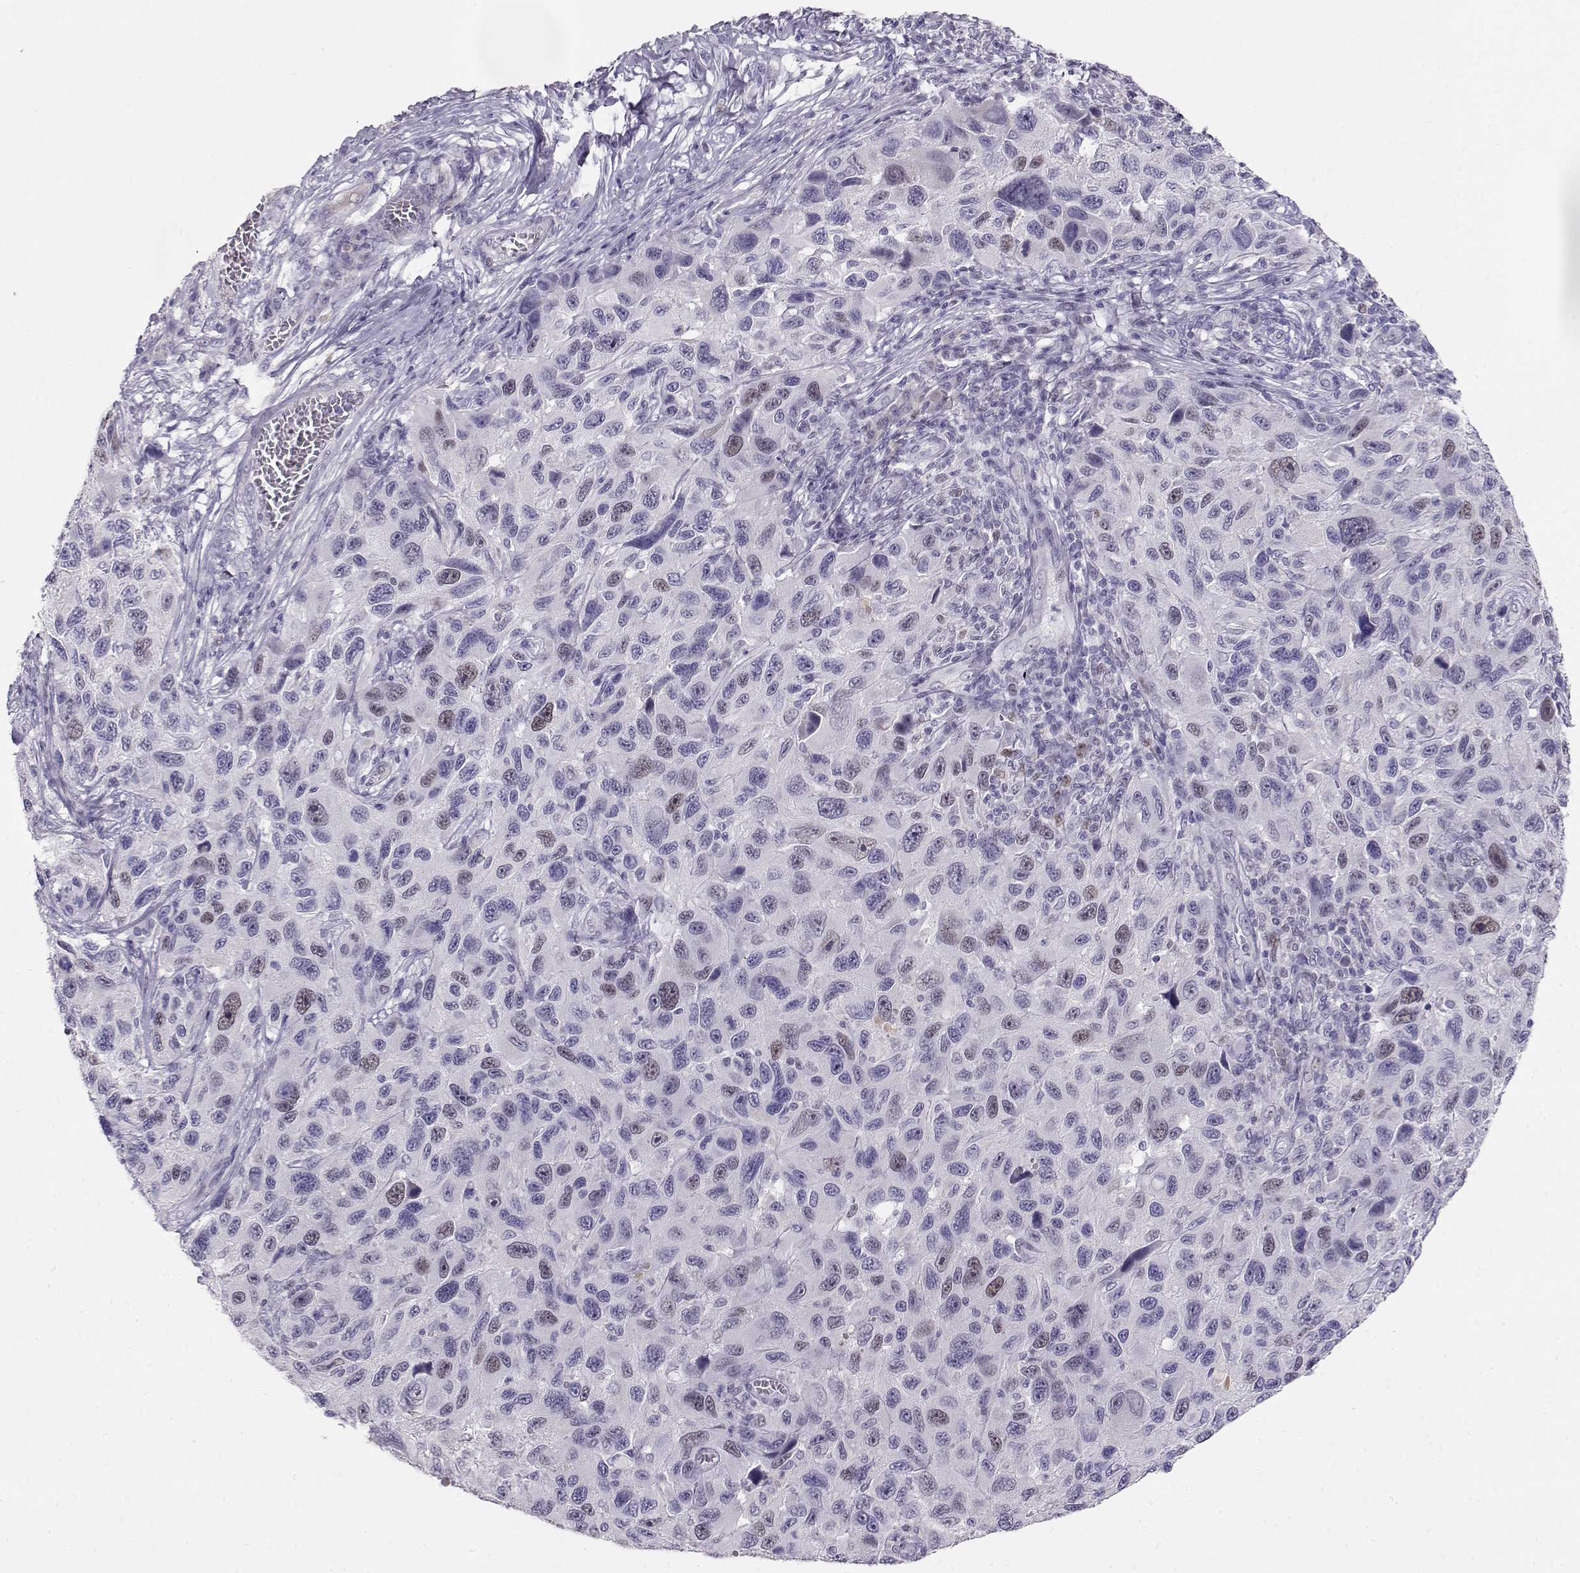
{"staining": {"intensity": "negative", "quantity": "none", "location": "none"}, "tissue": "melanoma", "cell_type": "Tumor cells", "image_type": "cancer", "snomed": [{"axis": "morphology", "description": "Malignant melanoma, NOS"}, {"axis": "topography", "description": "Skin"}], "caption": "Human malignant melanoma stained for a protein using immunohistochemistry demonstrates no staining in tumor cells.", "gene": "OPN5", "patient": {"sex": "male", "age": 53}}